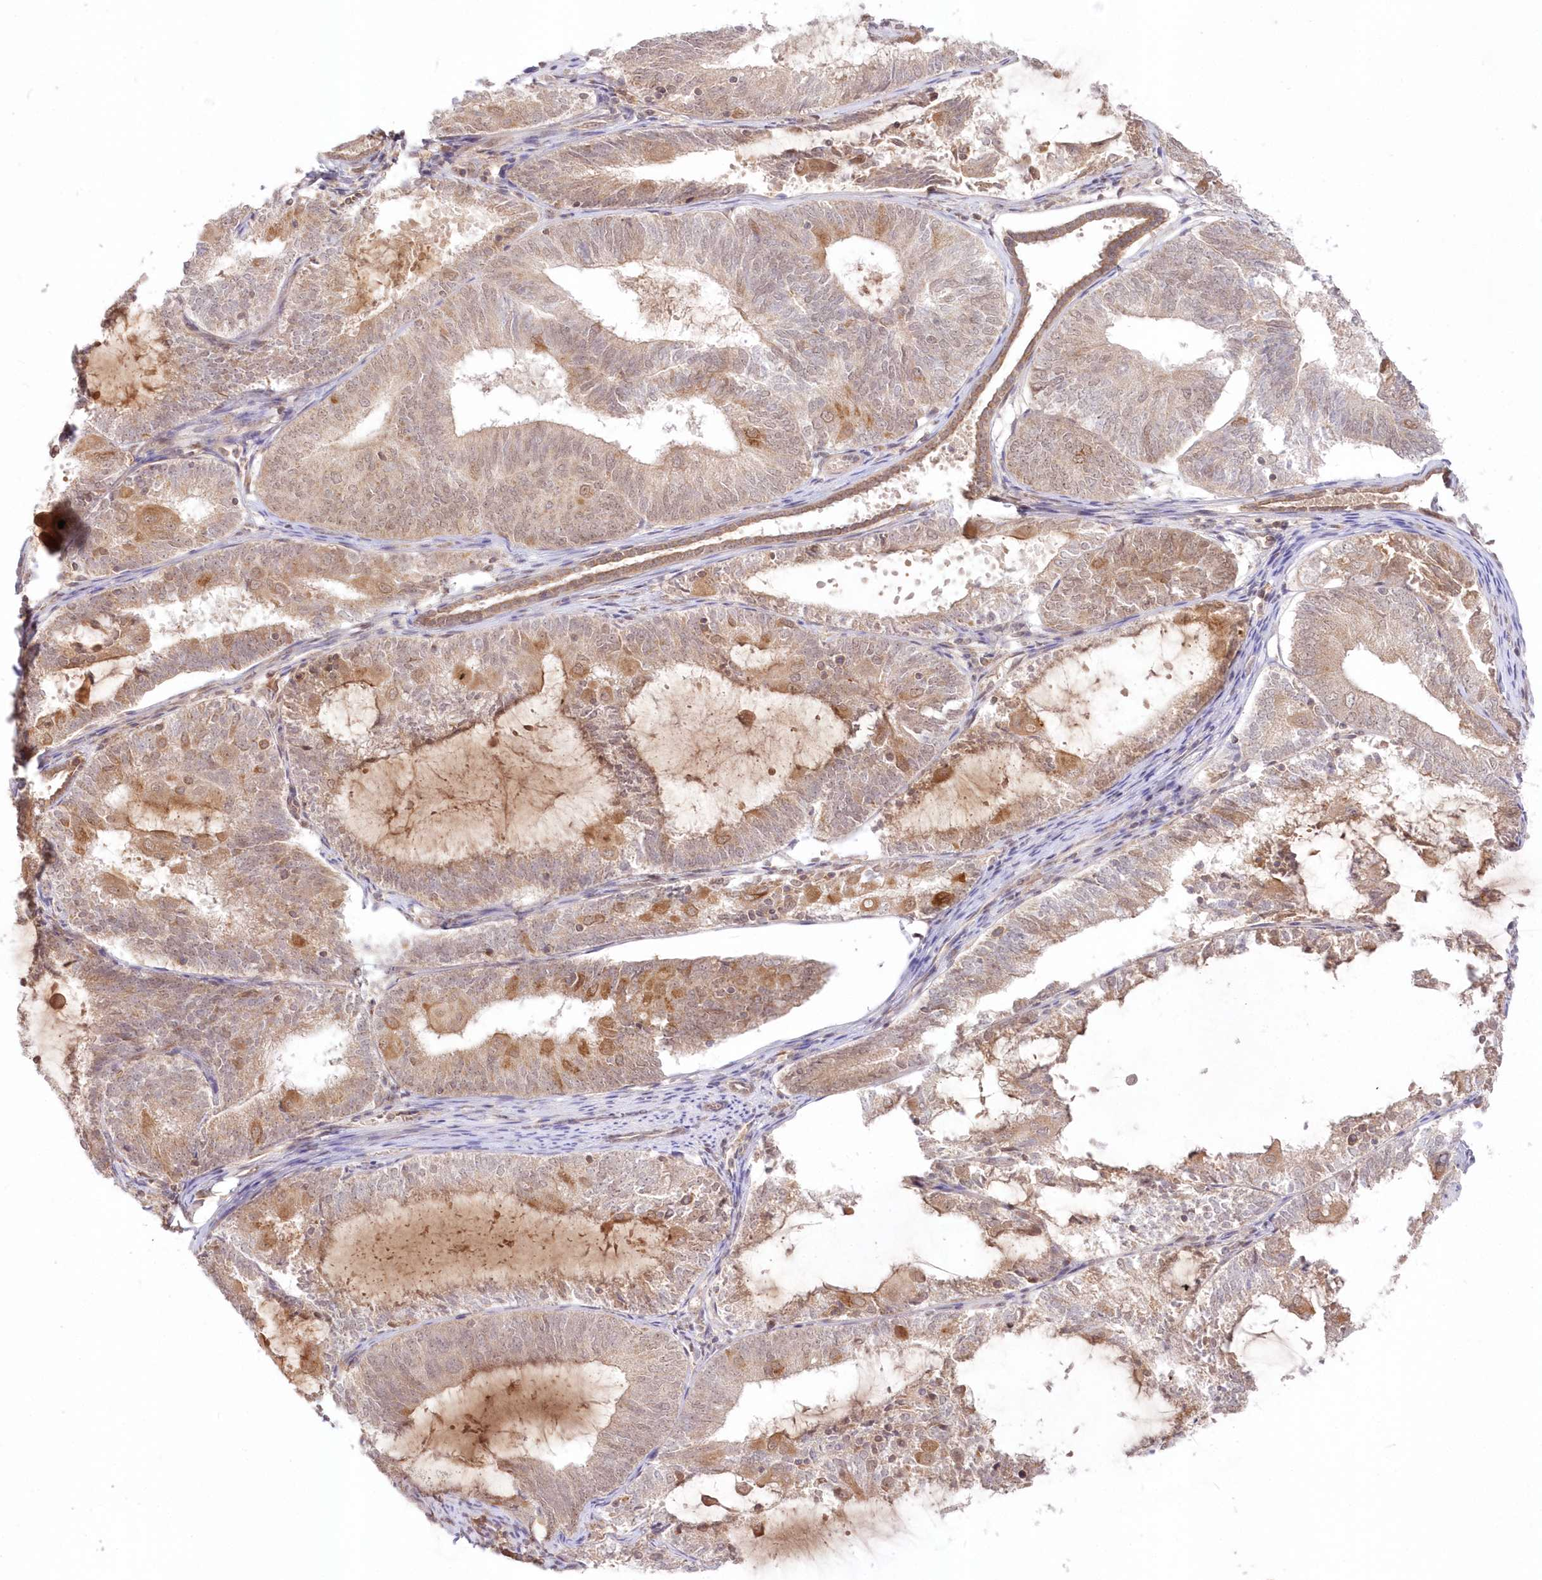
{"staining": {"intensity": "moderate", "quantity": ">75%", "location": "cytoplasmic/membranous"}, "tissue": "endometrial cancer", "cell_type": "Tumor cells", "image_type": "cancer", "snomed": [{"axis": "morphology", "description": "Adenocarcinoma, NOS"}, {"axis": "topography", "description": "Endometrium"}], "caption": "Immunohistochemical staining of human endometrial cancer shows medium levels of moderate cytoplasmic/membranous expression in approximately >75% of tumor cells. The protein is shown in brown color, while the nuclei are stained blue.", "gene": "MTMR3", "patient": {"sex": "female", "age": 81}}